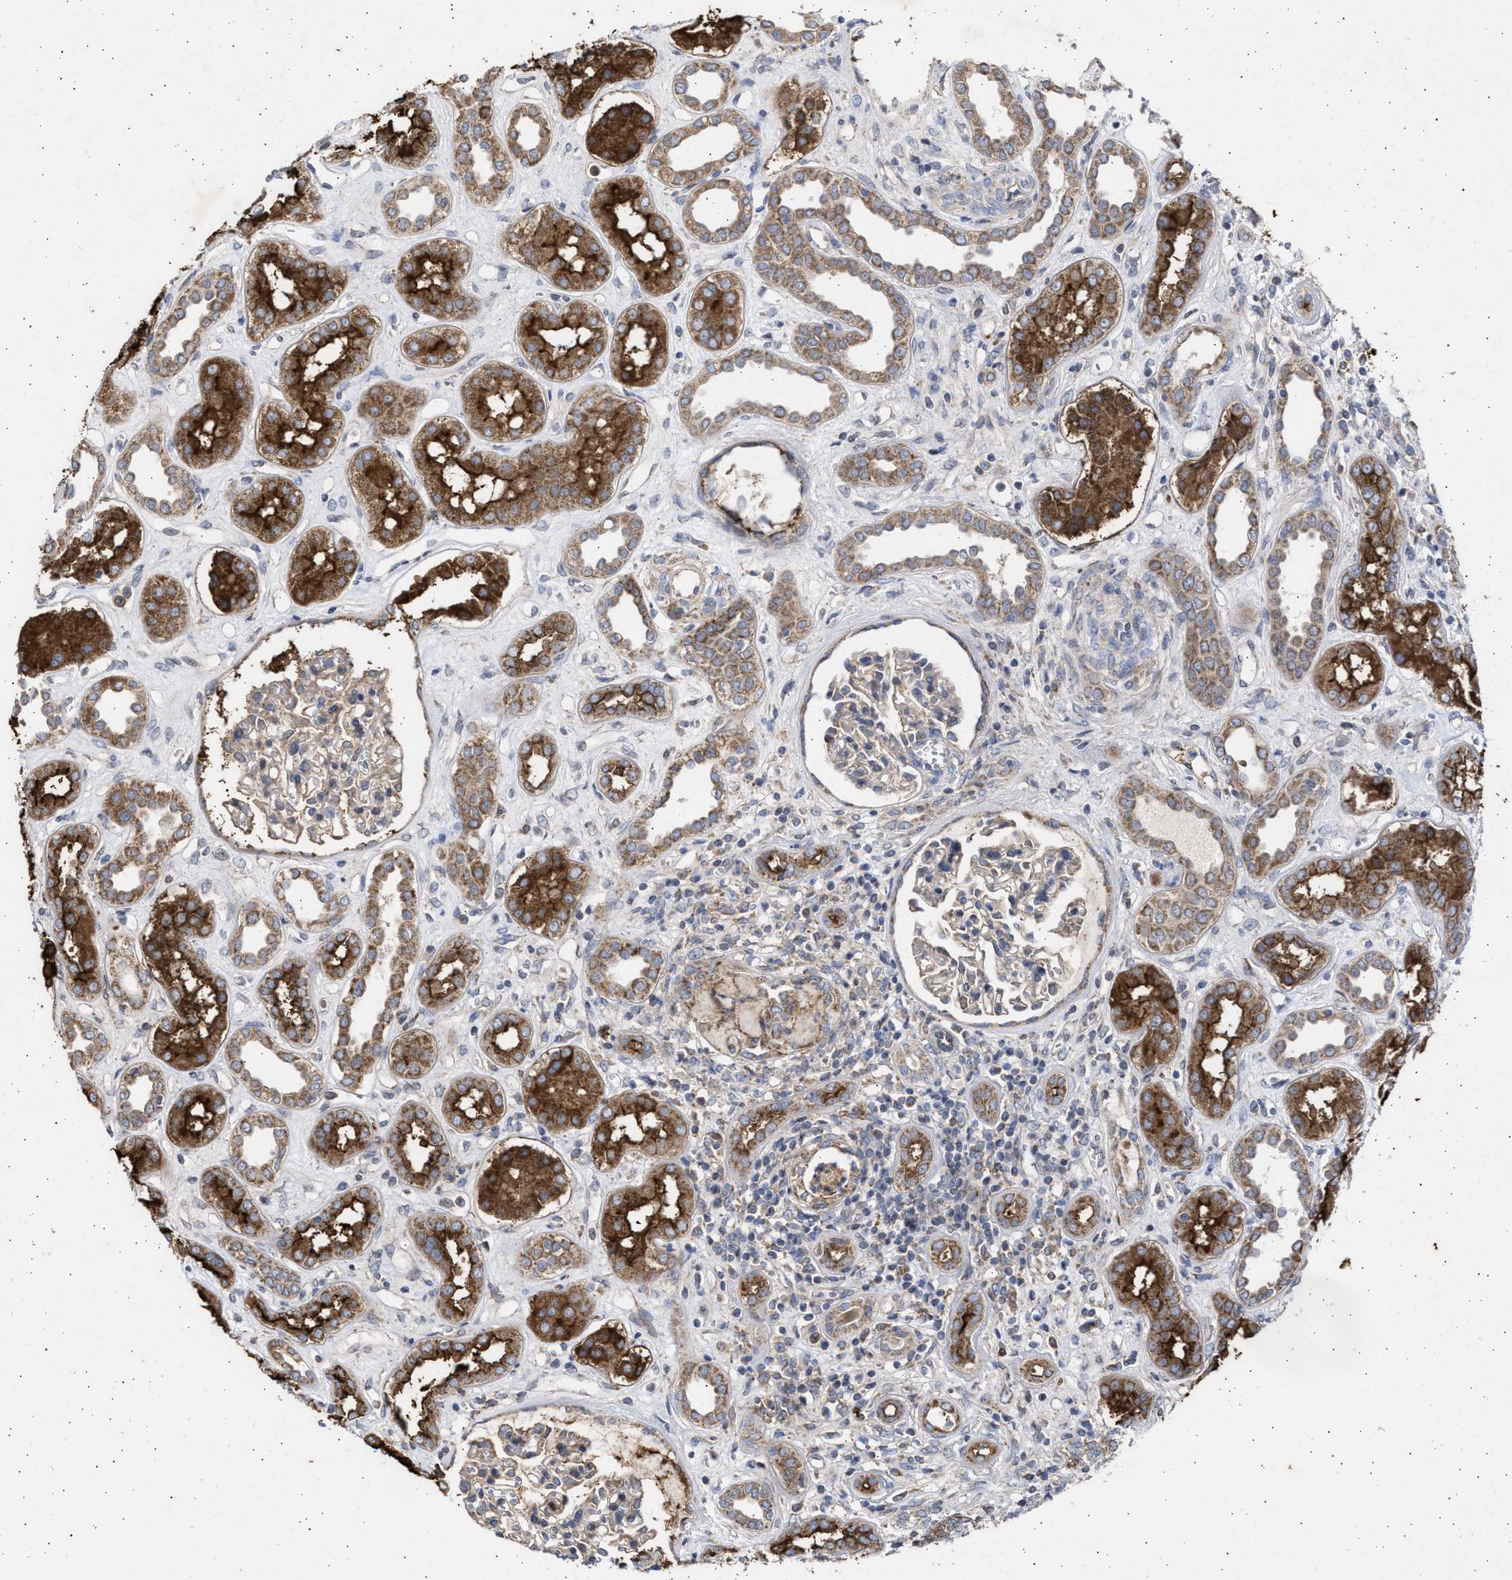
{"staining": {"intensity": "weak", "quantity": "25%-75%", "location": "cytoplasmic/membranous"}, "tissue": "kidney", "cell_type": "Cells in glomeruli", "image_type": "normal", "snomed": [{"axis": "morphology", "description": "Normal tissue, NOS"}, {"axis": "topography", "description": "Kidney"}], "caption": "A high-resolution photomicrograph shows IHC staining of normal kidney, which displays weak cytoplasmic/membranous staining in approximately 25%-75% of cells in glomeruli. (Stains: DAB (3,3'-diaminobenzidine) in brown, nuclei in blue, Microscopy: brightfield microscopy at high magnification).", "gene": "TTC19", "patient": {"sex": "male", "age": 59}}